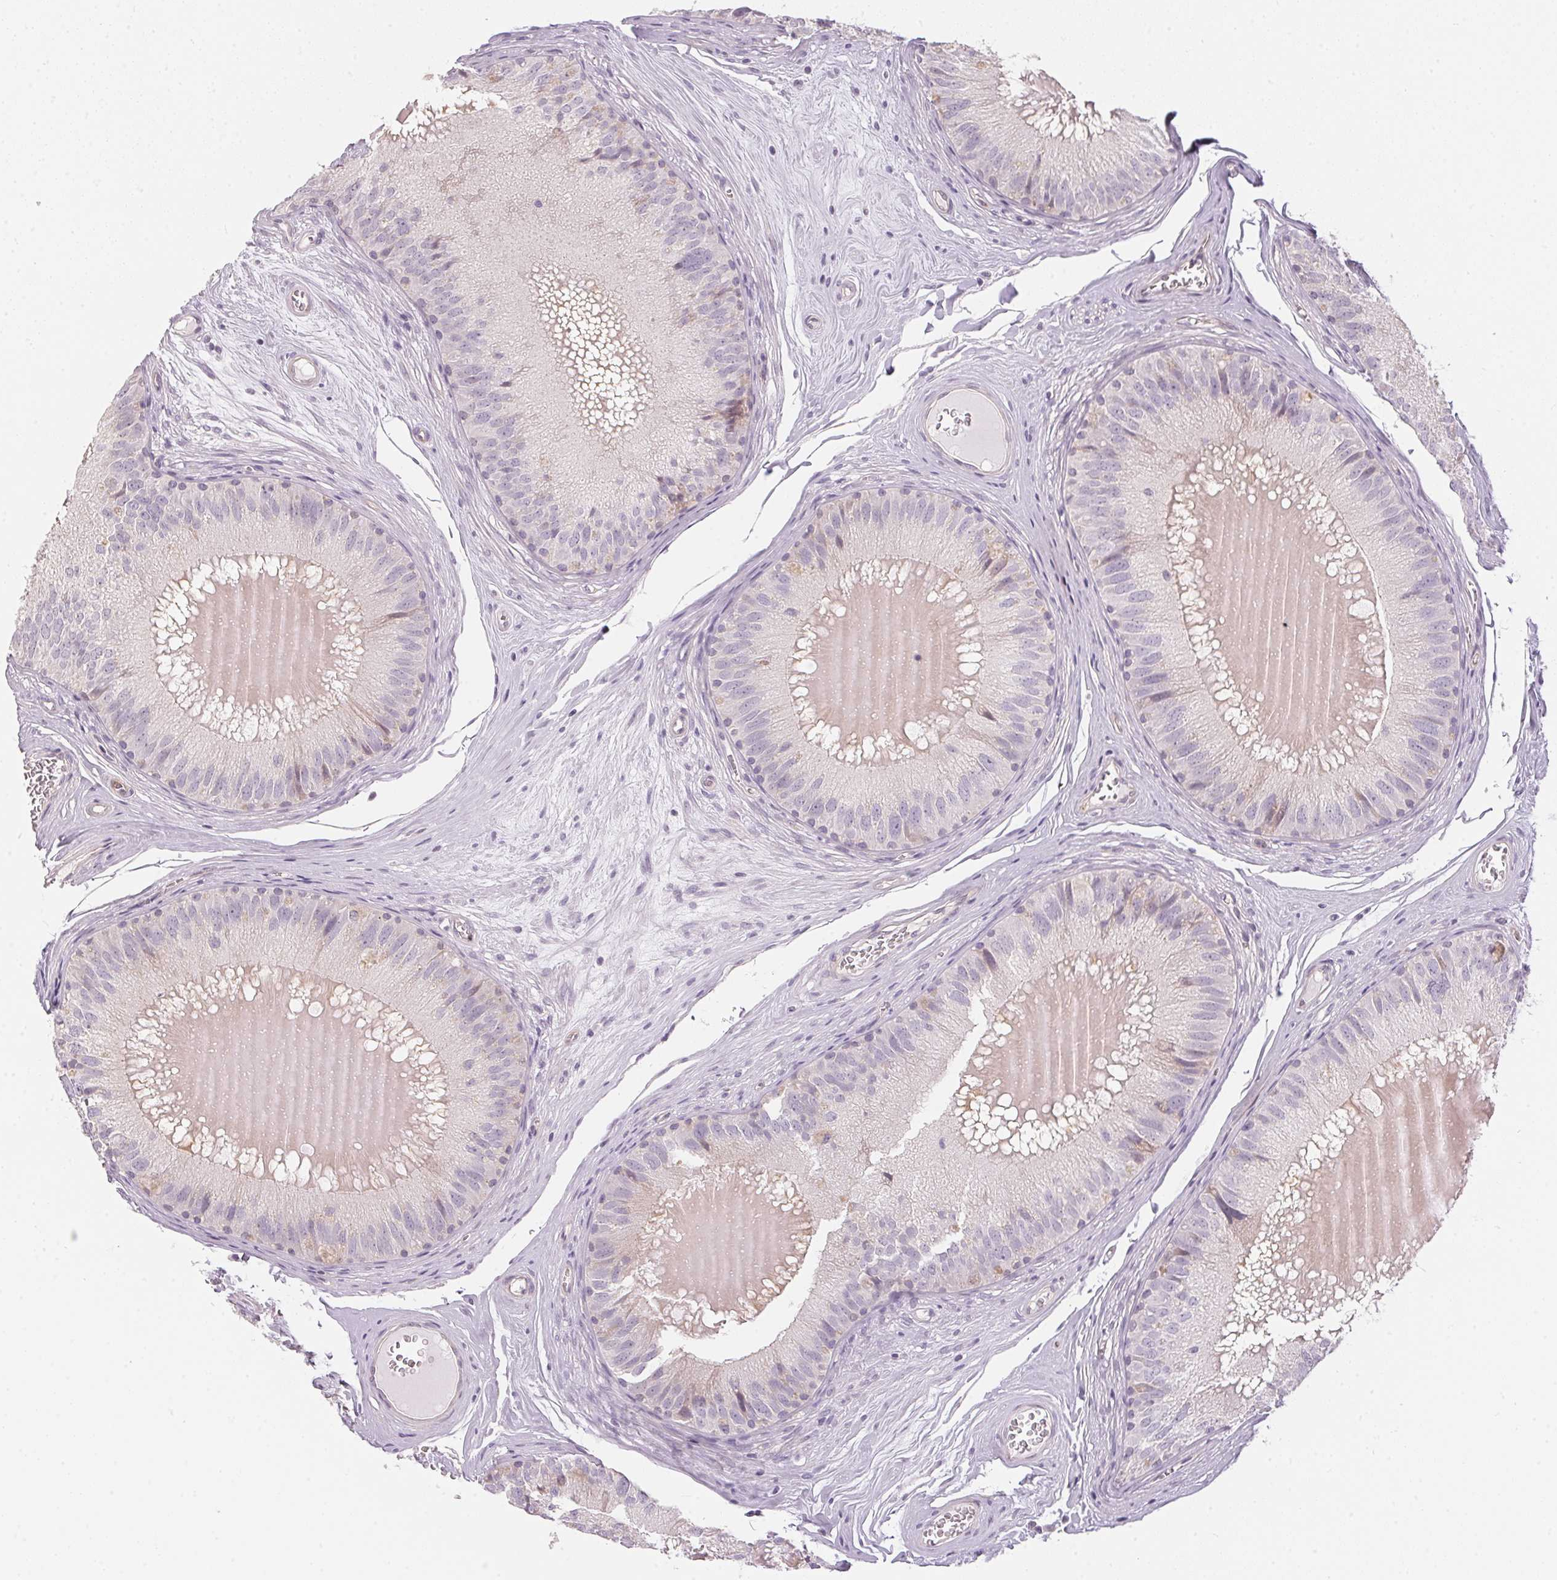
{"staining": {"intensity": "weak", "quantity": "<25%", "location": "cytoplasmic/membranous"}, "tissue": "epididymis", "cell_type": "Glandular cells", "image_type": "normal", "snomed": [{"axis": "morphology", "description": "Normal tissue, NOS"}, {"axis": "topography", "description": "Epididymis, spermatic cord, NOS"}], "caption": "Immunohistochemistry of benign human epididymis exhibits no expression in glandular cells.", "gene": "GDAP1L1", "patient": {"sex": "male", "age": 39}}